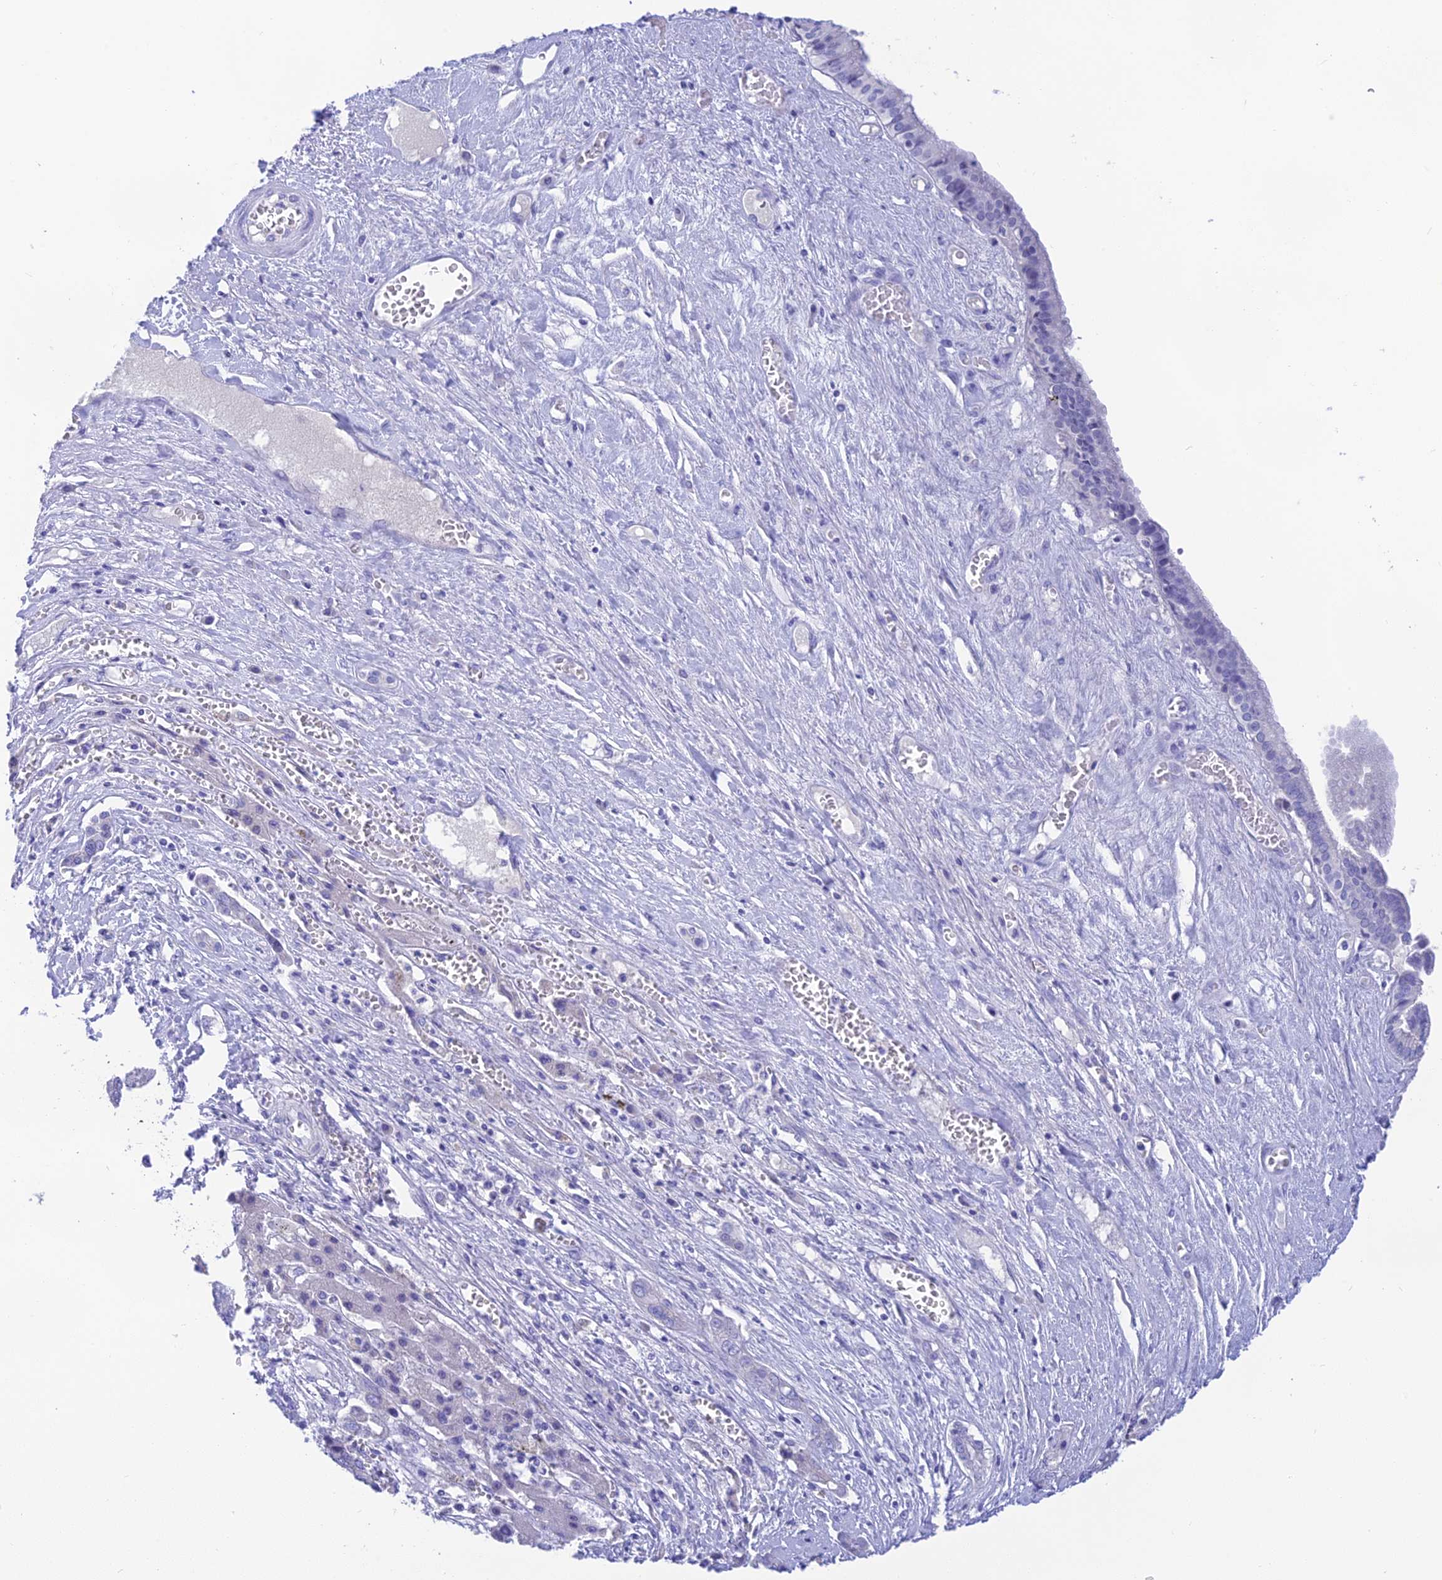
{"staining": {"intensity": "negative", "quantity": "none", "location": "none"}, "tissue": "liver cancer", "cell_type": "Tumor cells", "image_type": "cancer", "snomed": [{"axis": "morphology", "description": "Cholangiocarcinoma"}, {"axis": "topography", "description": "Liver"}], "caption": "Immunohistochemical staining of human liver cholangiocarcinoma shows no significant positivity in tumor cells. (DAB (3,3'-diaminobenzidine) immunohistochemistry (IHC) with hematoxylin counter stain).", "gene": "KDELR3", "patient": {"sex": "male", "age": 67}}